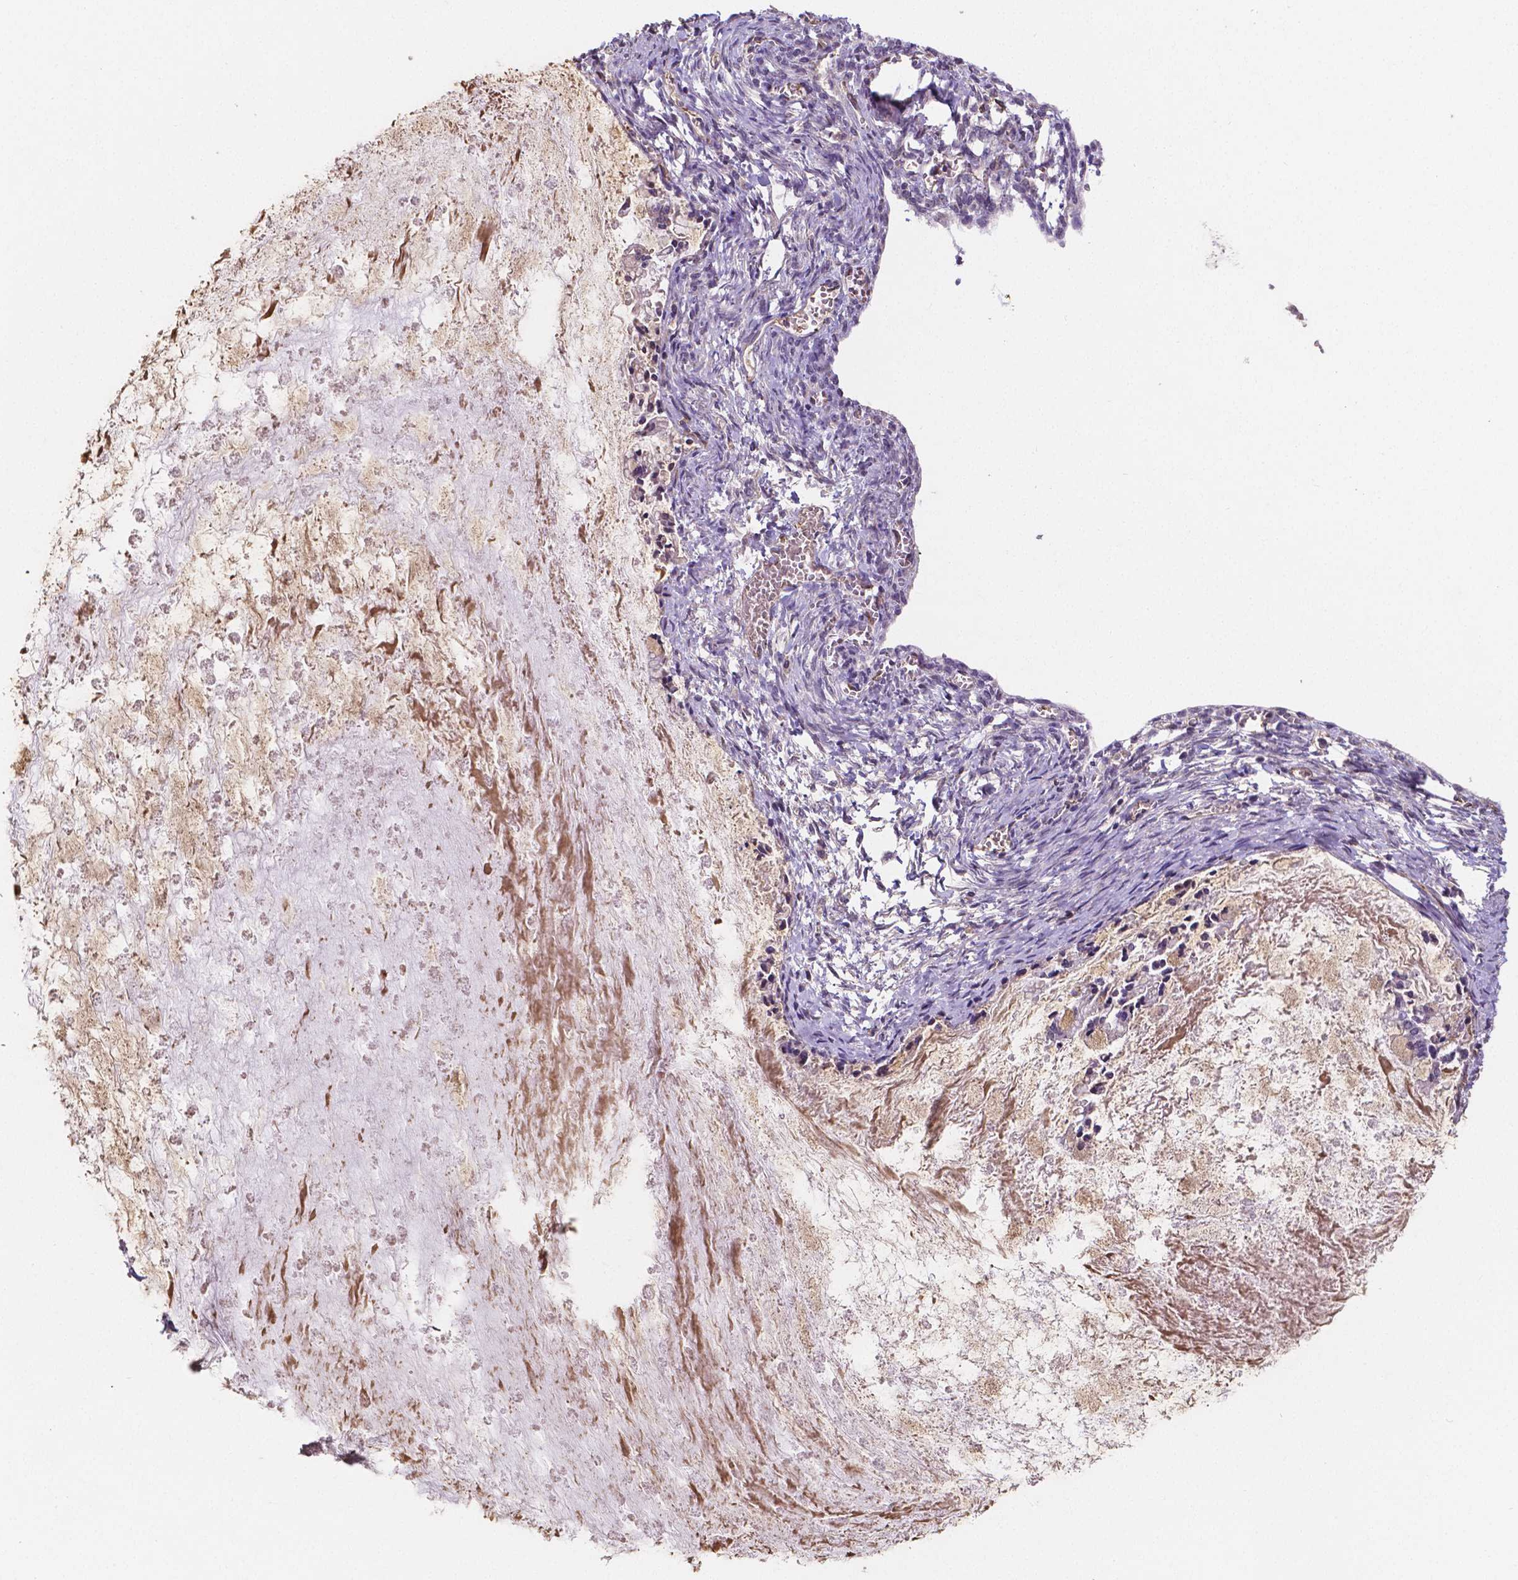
{"staining": {"intensity": "negative", "quantity": "none", "location": "none"}, "tissue": "ovarian cancer", "cell_type": "Tumor cells", "image_type": "cancer", "snomed": [{"axis": "morphology", "description": "Cystadenocarcinoma, mucinous, NOS"}, {"axis": "topography", "description": "Ovary"}], "caption": "A photomicrograph of human ovarian mucinous cystadenocarcinoma is negative for staining in tumor cells. (DAB IHC, high magnification).", "gene": "ELAVL2", "patient": {"sex": "female", "age": 67}}